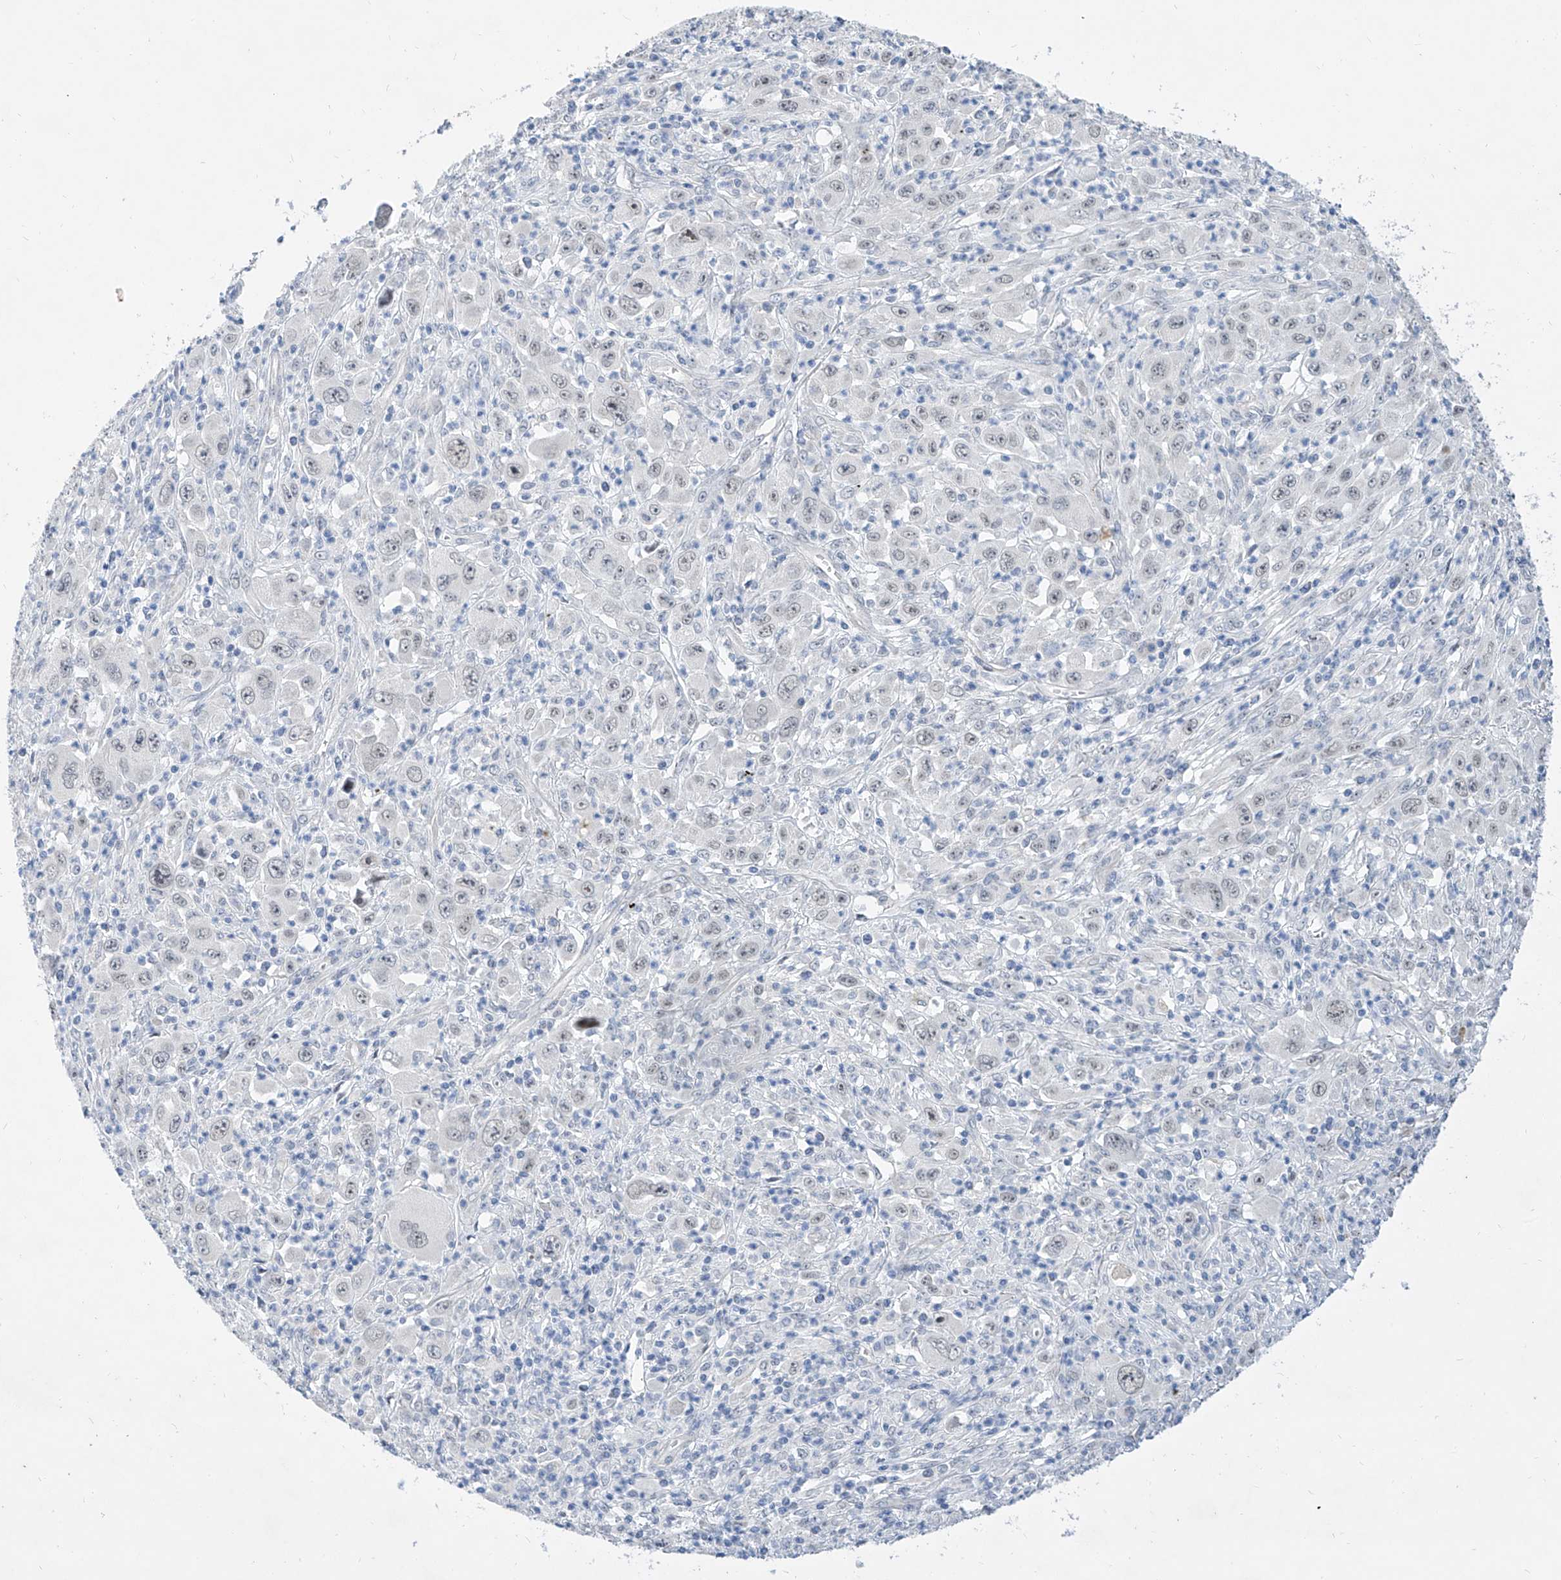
{"staining": {"intensity": "weak", "quantity": "25%-75%", "location": "nuclear"}, "tissue": "melanoma", "cell_type": "Tumor cells", "image_type": "cancer", "snomed": [{"axis": "morphology", "description": "Malignant melanoma, Metastatic site"}, {"axis": "topography", "description": "Skin"}], "caption": "Weak nuclear positivity is appreciated in approximately 25%-75% of tumor cells in malignant melanoma (metastatic site).", "gene": "BPTF", "patient": {"sex": "female", "age": 56}}